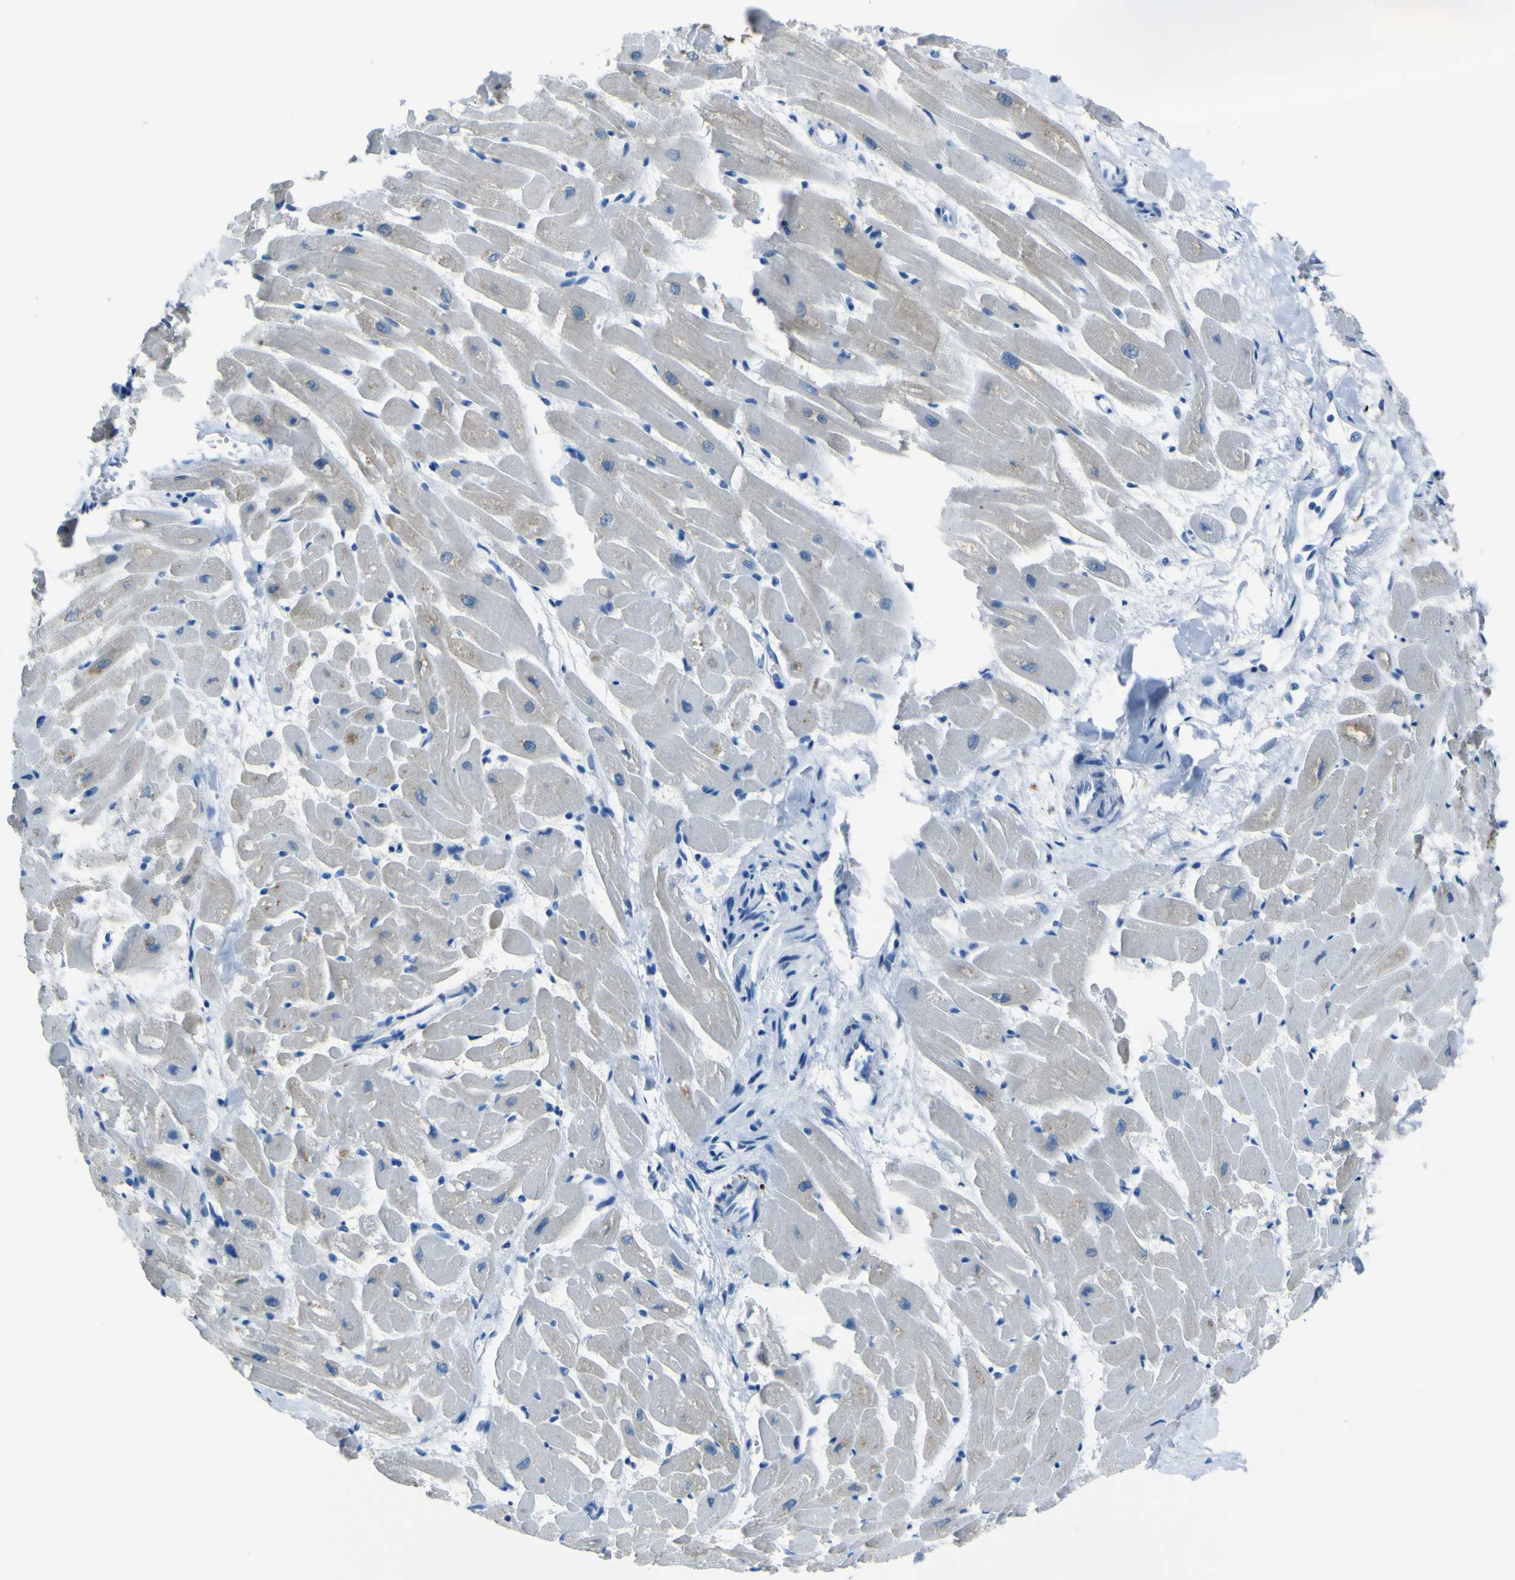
{"staining": {"intensity": "weak", "quantity": "<25%", "location": "cytoplasmic/membranous"}, "tissue": "heart muscle", "cell_type": "Cardiomyocytes", "image_type": "normal", "snomed": [{"axis": "morphology", "description": "Normal tissue, NOS"}, {"axis": "topography", "description": "Heart"}], "caption": "This is an IHC photomicrograph of normal heart muscle. There is no expression in cardiomyocytes.", "gene": "PHKG1", "patient": {"sex": "female", "age": 19}}